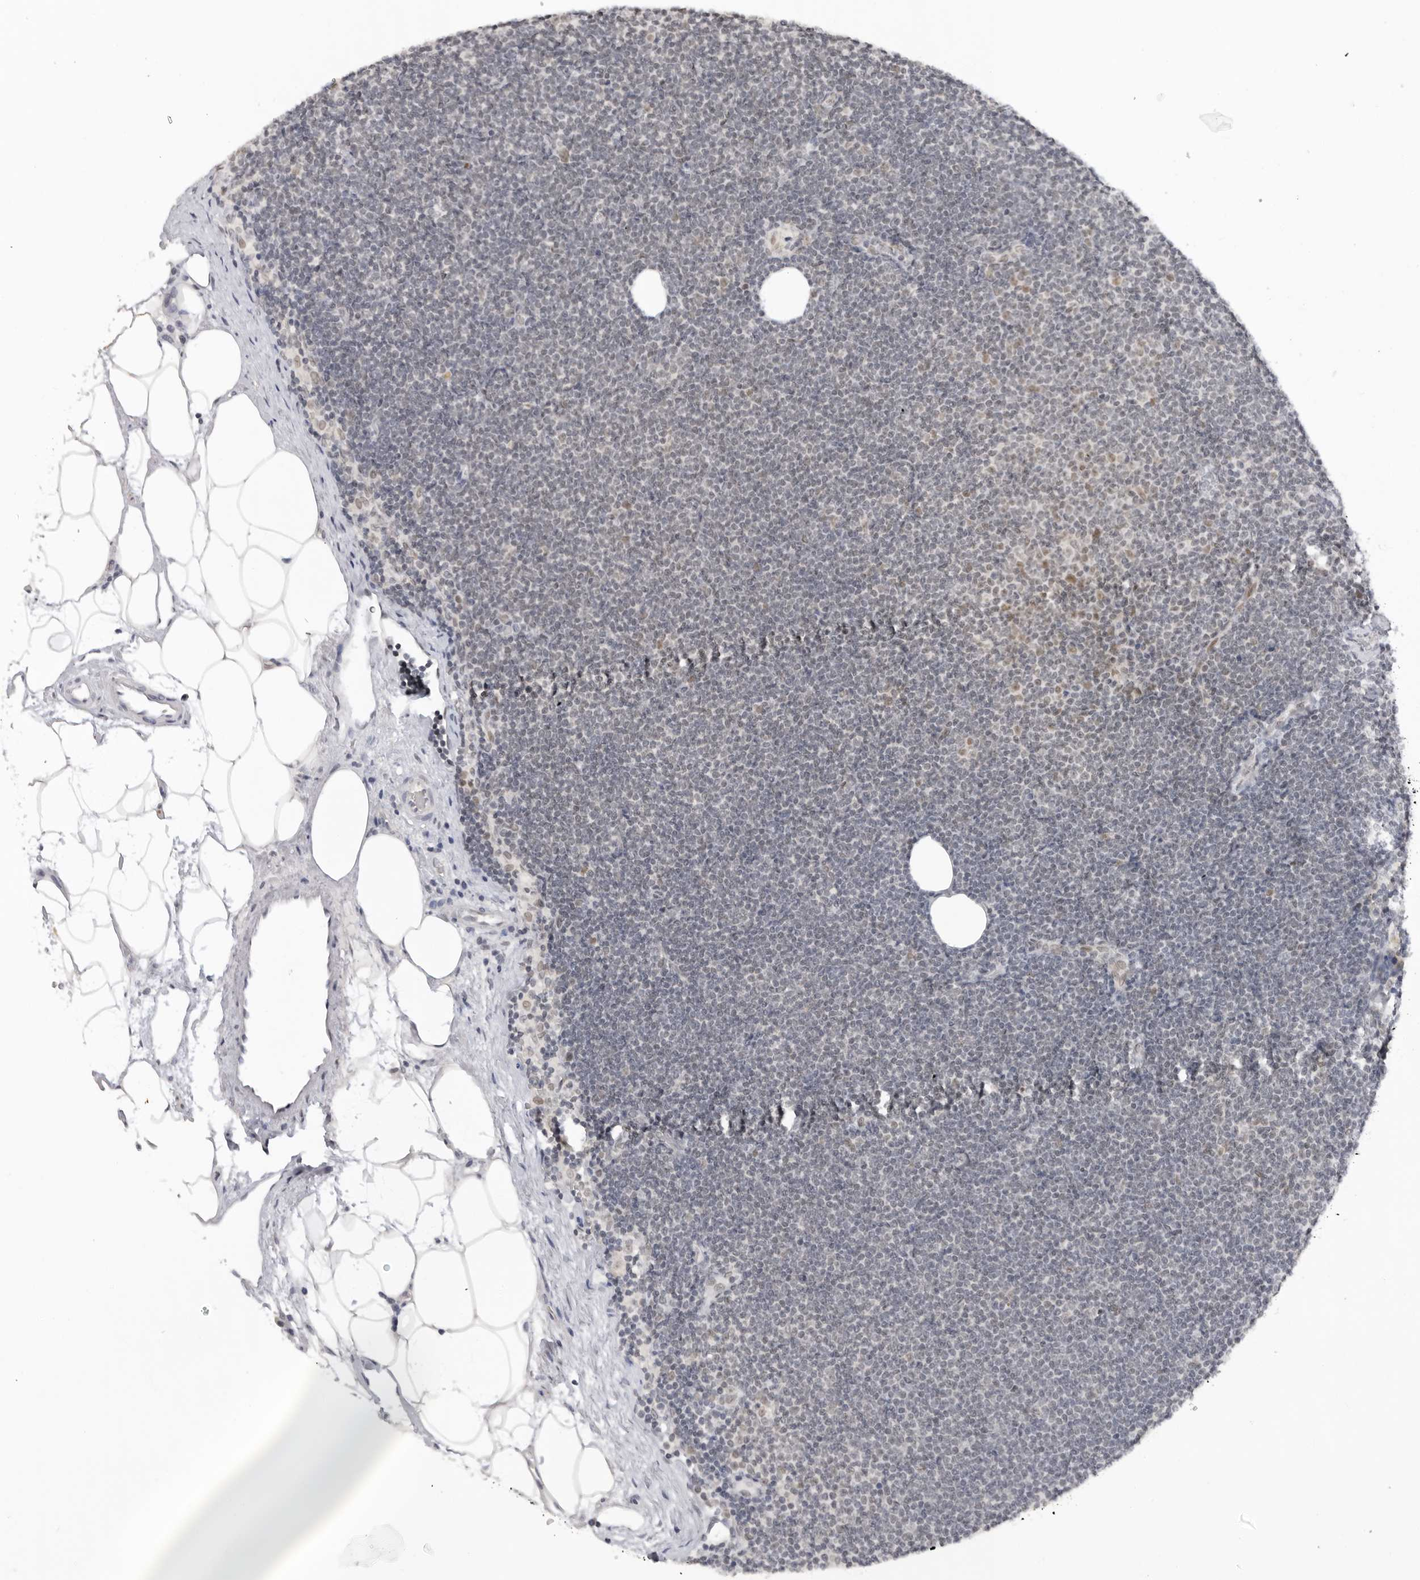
{"staining": {"intensity": "negative", "quantity": "none", "location": "none"}, "tissue": "lymphoma", "cell_type": "Tumor cells", "image_type": "cancer", "snomed": [{"axis": "morphology", "description": "Malignant lymphoma, non-Hodgkin's type, Low grade"}, {"axis": "topography", "description": "Lymph node"}], "caption": "There is no significant expression in tumor cells of lymphoma. Brightfield microscopy of IHC stained with DAB (brown) and hematoxylin (blue), captured at high magnification.", "gene": "FOXK2", "patient": {"sex": "female", "age": 53}}